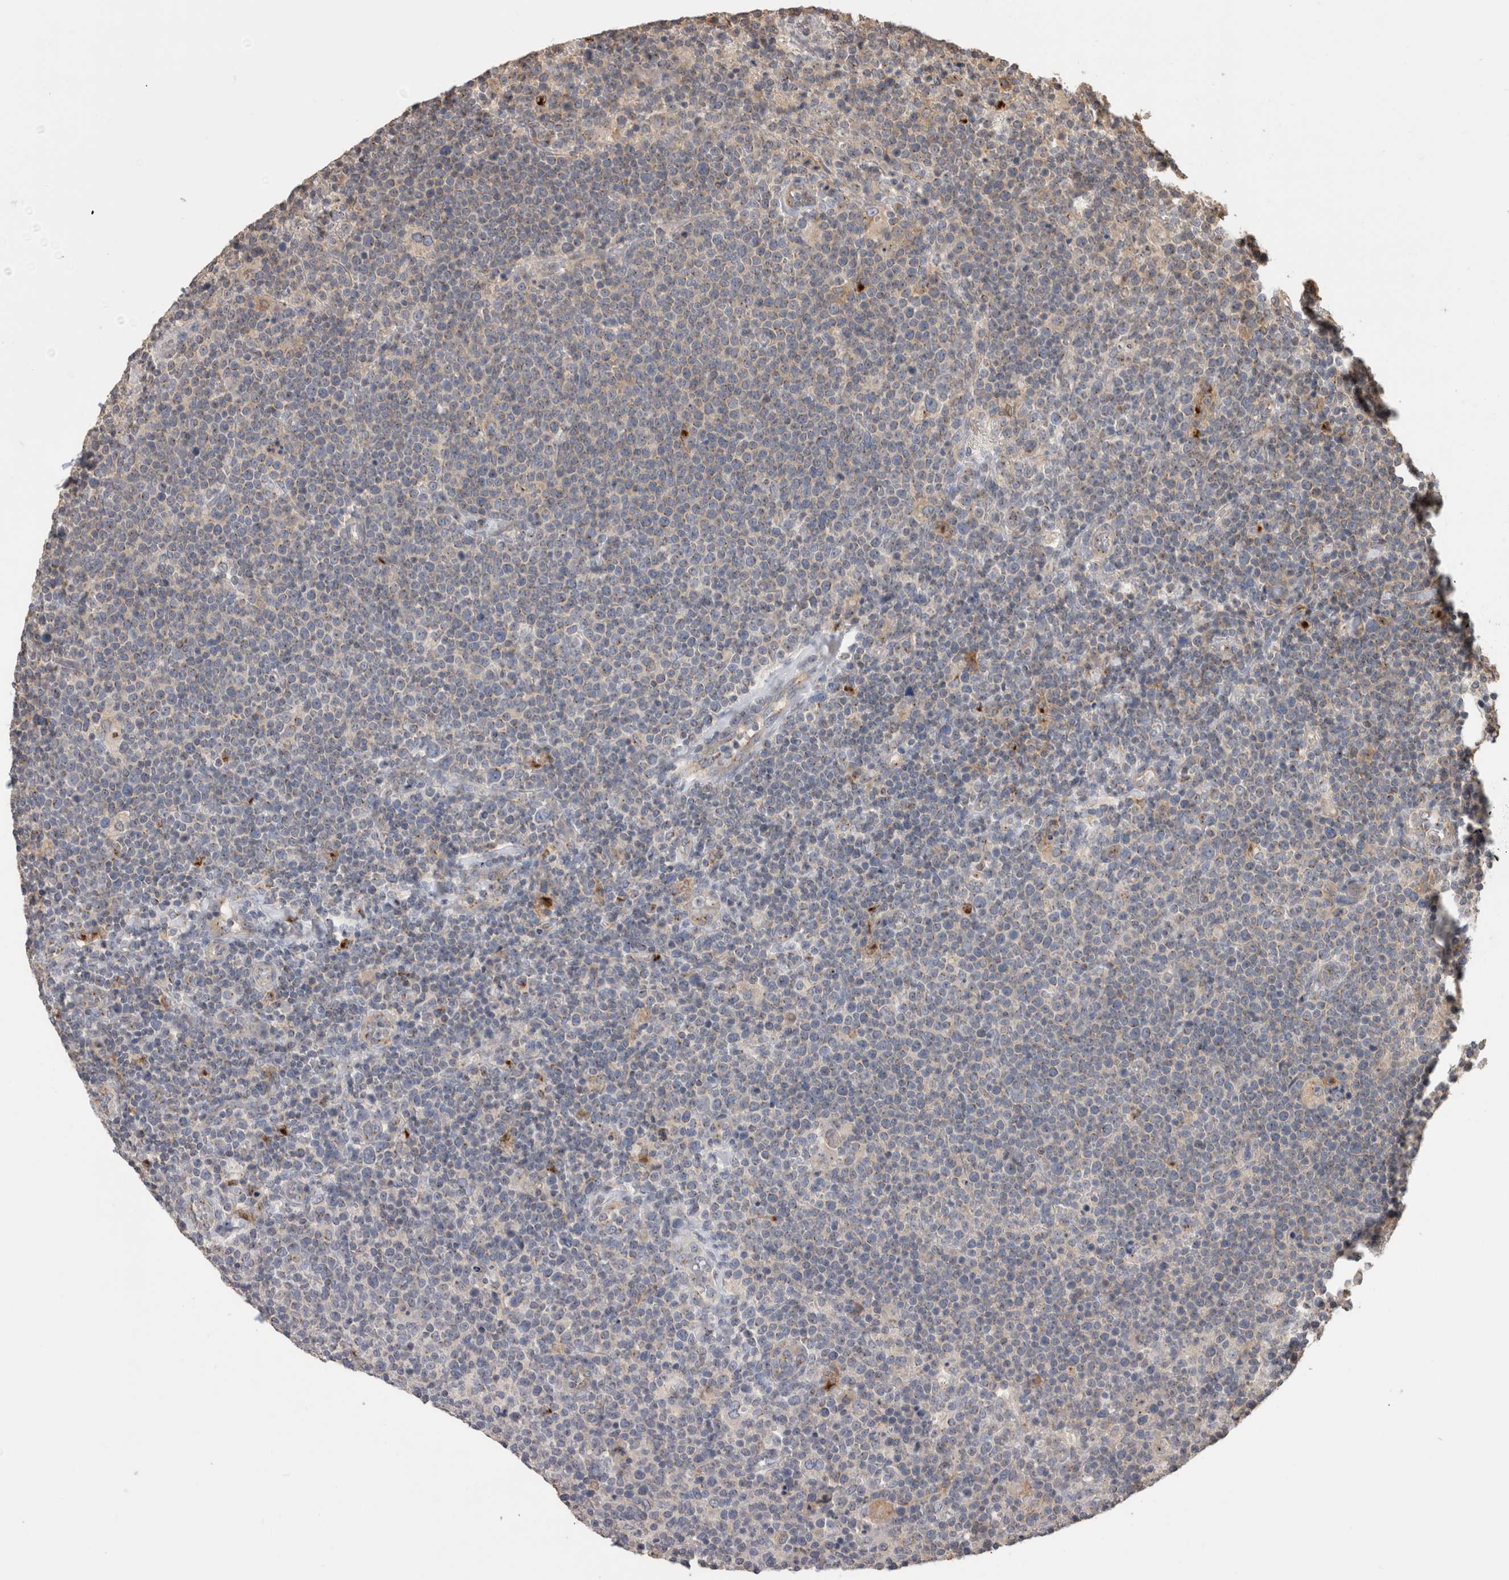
{"staining": {"intensity": "negative", "quantity": "none", "location": "none"}, "tissue": "lymphoma", "cell_type": "Tumor cells", "image_type": "cancer", "snomed": [{"axis": "morphology", "description": "Malignant lymphoma, non-Hodgkin's type, High grade"}, {"axis": "topography", "description": "Lymph node"}], "caption": "Immunohistochemical staining of human lymphoma exhibits no significant positivity in tumor cells.", "gene": "CLIP1", "patient": {"sex": "male", "age": 61}}